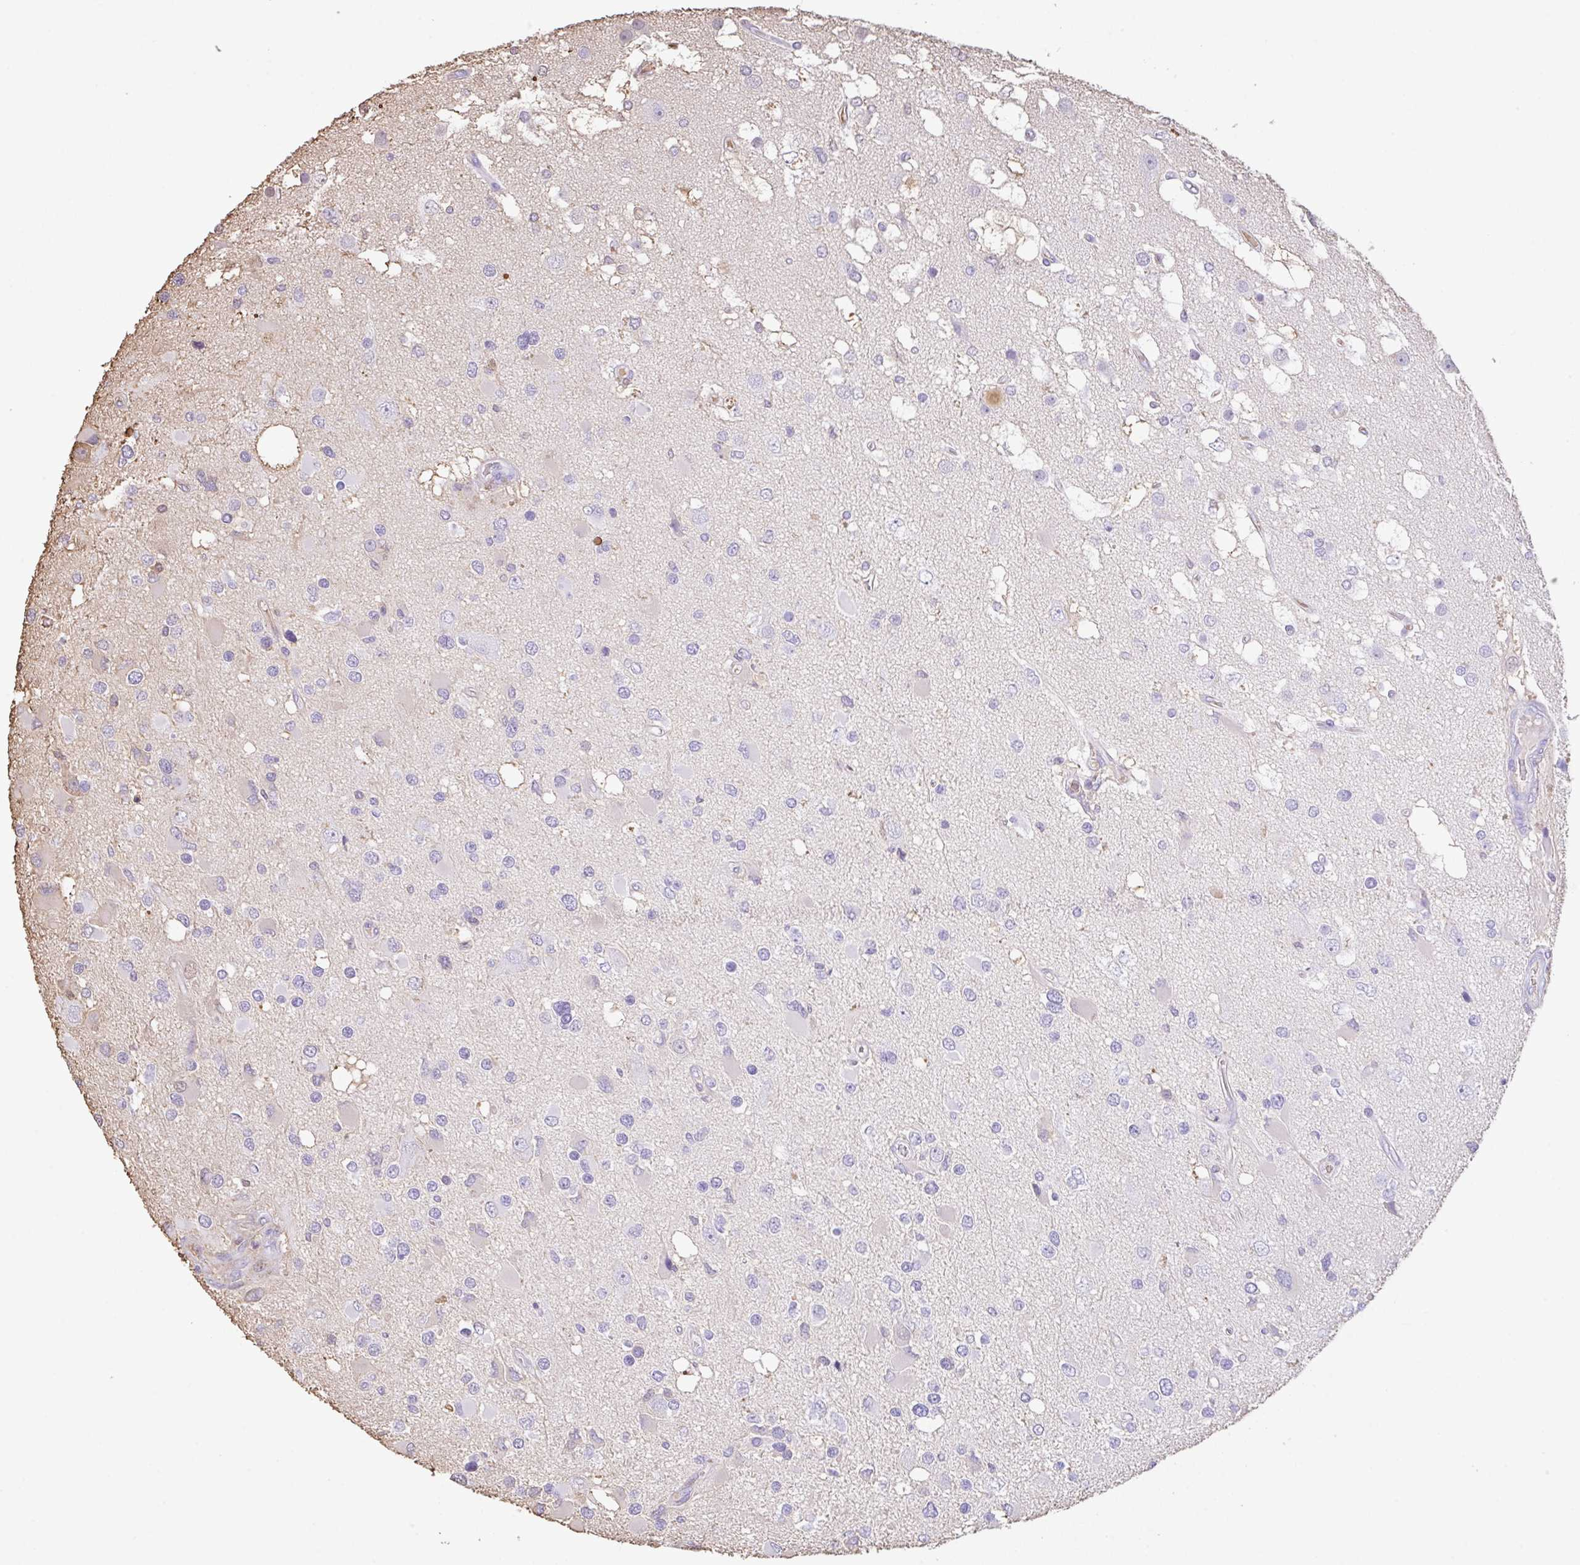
{"staining": {"intensity": "negative", "quantity": "none", "location": "none"}, "tissue": "glioma", "cell_type": "Tumor cells", "image_type": "cancer", "snomed": [{"axis": "morphology", "description": "Glioma, malignant, High grade"}, {"axis": "topography", "description": "Brain"}], "caption": "This micrograph is of glioma stained with IHC to label a protein in brown with the nuclei are counter-stained blue. There is no expression in tumor cells.", "gene": "HOXC12", "patient": {"sex": "male", "age": 53}}